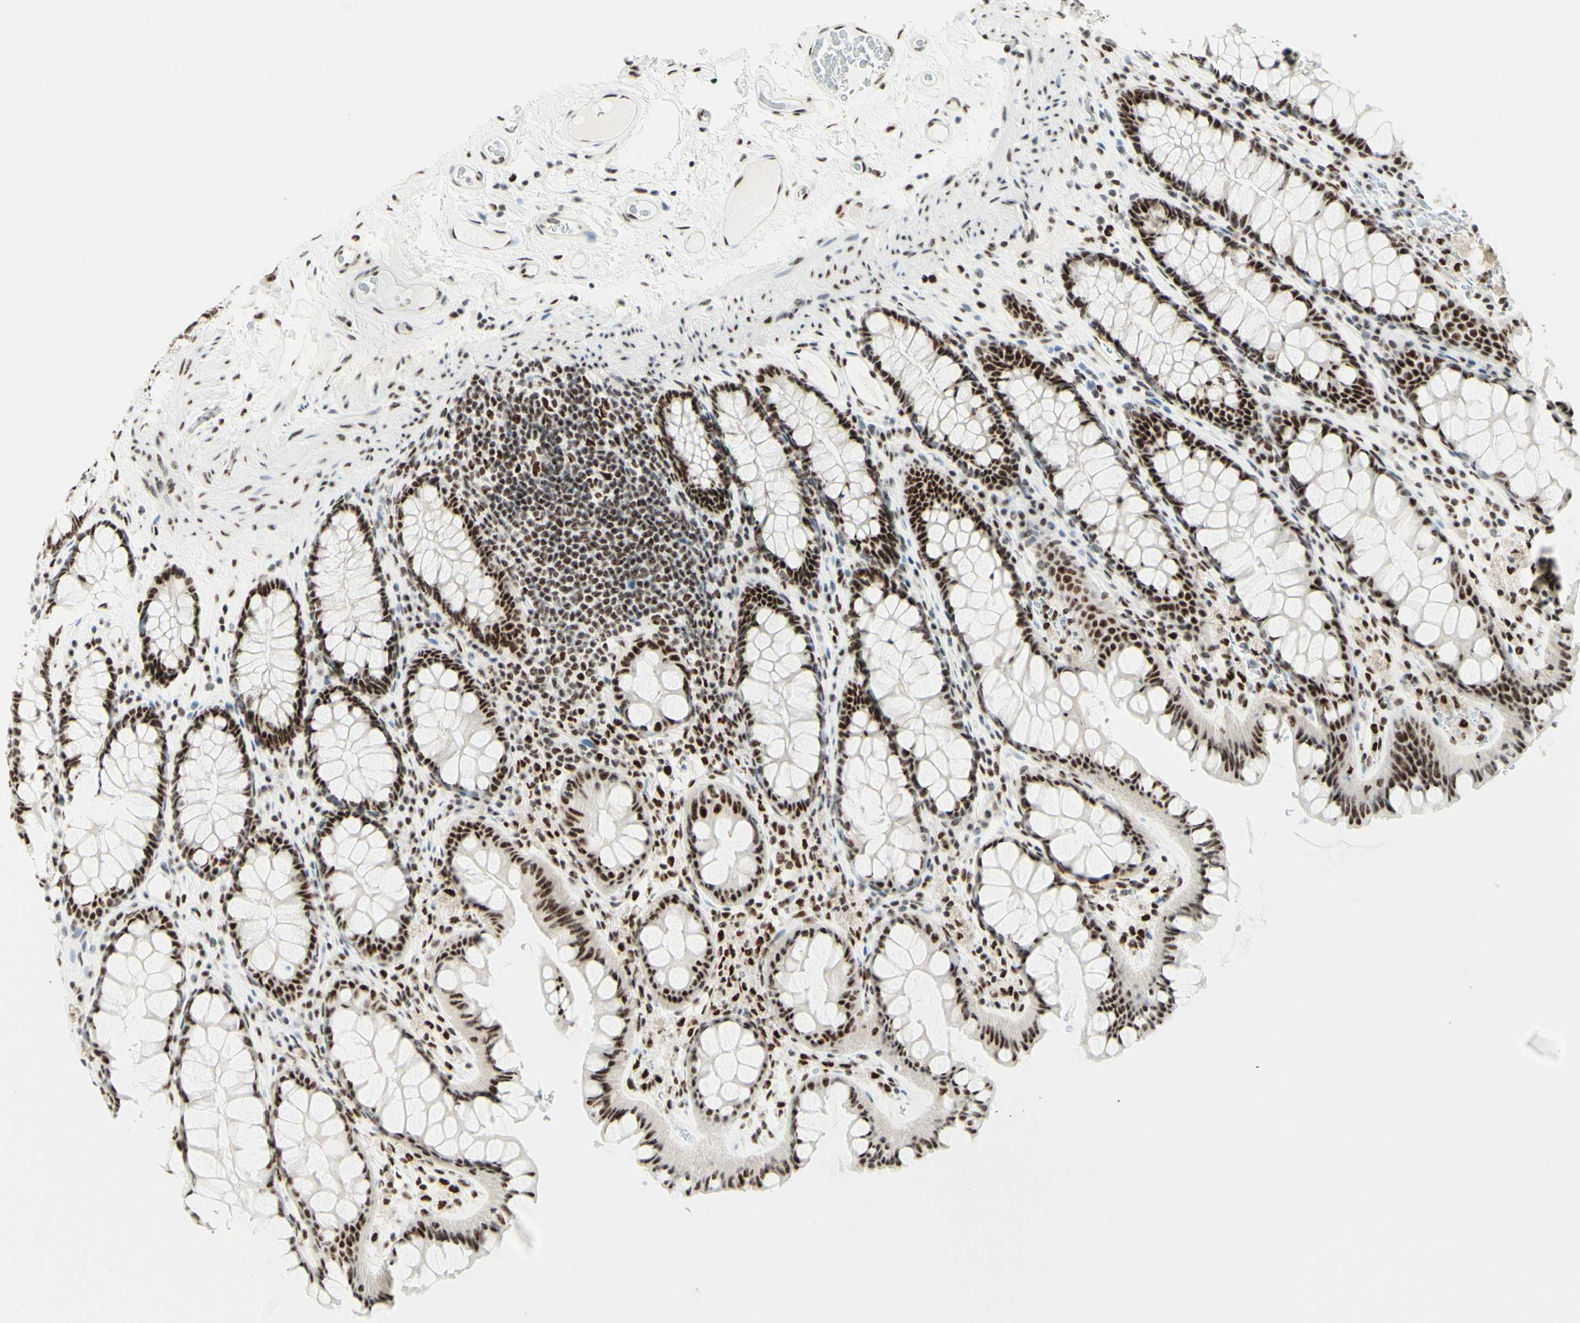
{"staining": {"intensity": "moderate", "quantity": ">75%", "location": "nuclear"}, "tissue": "colon", "cell_type": "Endothelial cells", "image_type": "normal", "snomed": [{"axis": "morphology", "description": "Normal tissue, NOS"}, {"axis": "topography", "description": "Colon"}], "caption": "DAB (3,3'-diaminobenzidine) immunohistochemical staining of normal human colon exhibits moderate nuclear protein expression in about >75% of endothelial cells.", "gene": "WTAP", "patient": {"sex": "female", "age": 55}}